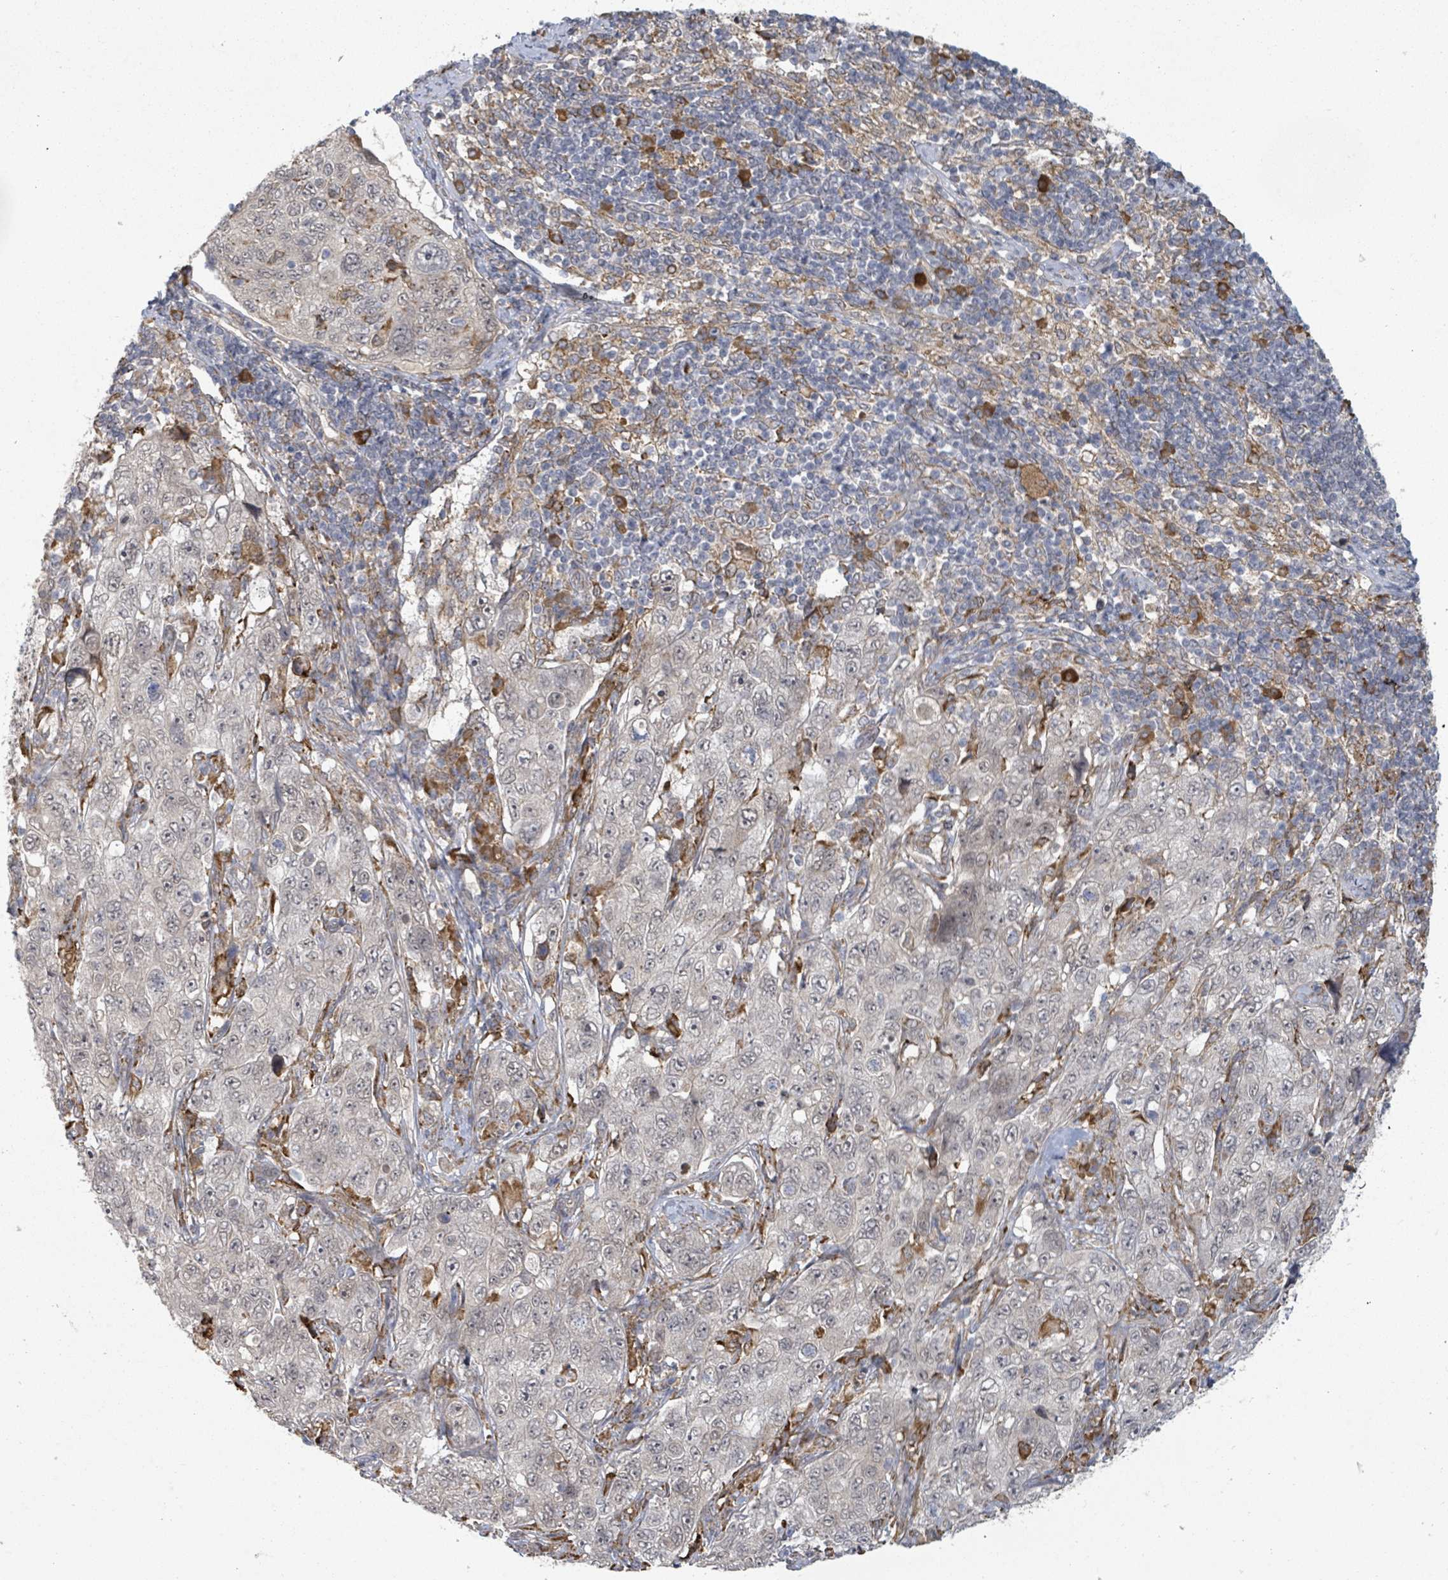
{"staining": {"intensity": "negative", "quantity": "none", "location": "none"}, "tissue": "pancreatic cancer", "cell_type": "Tumor cells", "image_type": "cancer", "snomed": [{"axis": "morphology", "description": "Adenocarcinoma, NOS"}, {"axis": "topography", "description": "Pancreas"}], "caption": "An image of adenocarcinoma (pancreatic) stained for a protein demonstrates no brown staining in tumor cells.", "gene": "SHROOM2", "patient": {"sex": "male", "age": 68}}